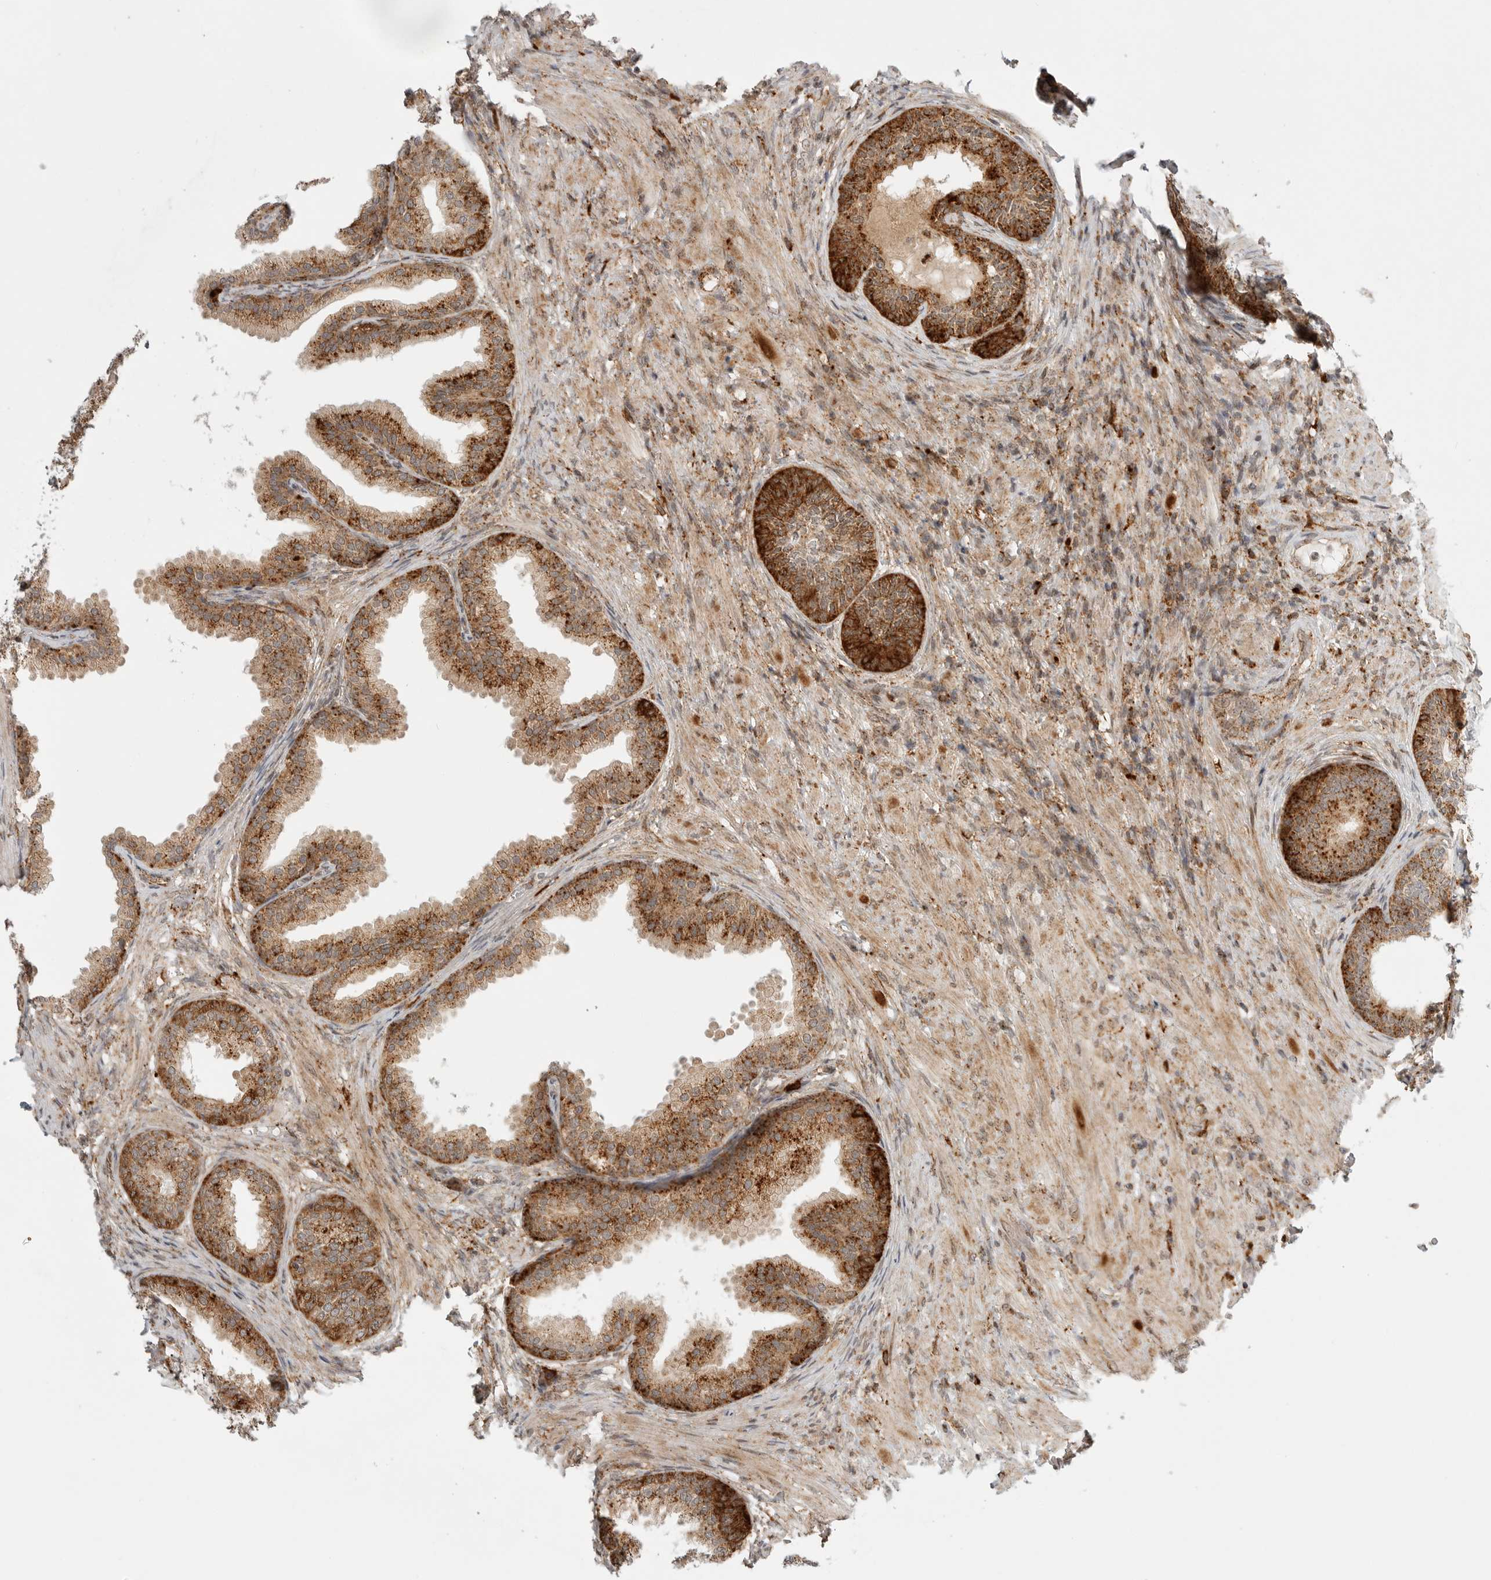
{"staining": {"intensity": "strong", "quantity": ">75%", "location": "cytoplasmic/membranous"}, "tissue": "prostate", "cell_type": "Glandular cells", "image_type": "normal", "snomed": [{"axis": "morphology", "description": "Normal tissue, NOS"}, {"axis": "topography", "description": "Prostate"}], "caption": "Immunohistochemistry staining of normal prostate, which displays high levels of strong cytoplasmic/membranous positivity in approximately >75% of glandular cells indicating strong cytoplasmic/membranous protein expression. The staining was performed using DAB (brown) for protein detection and nuclei were counterstained in hematoxylin (blue).", "gene": "IDUA", "patient": {"sex": "male", "age": 76}}